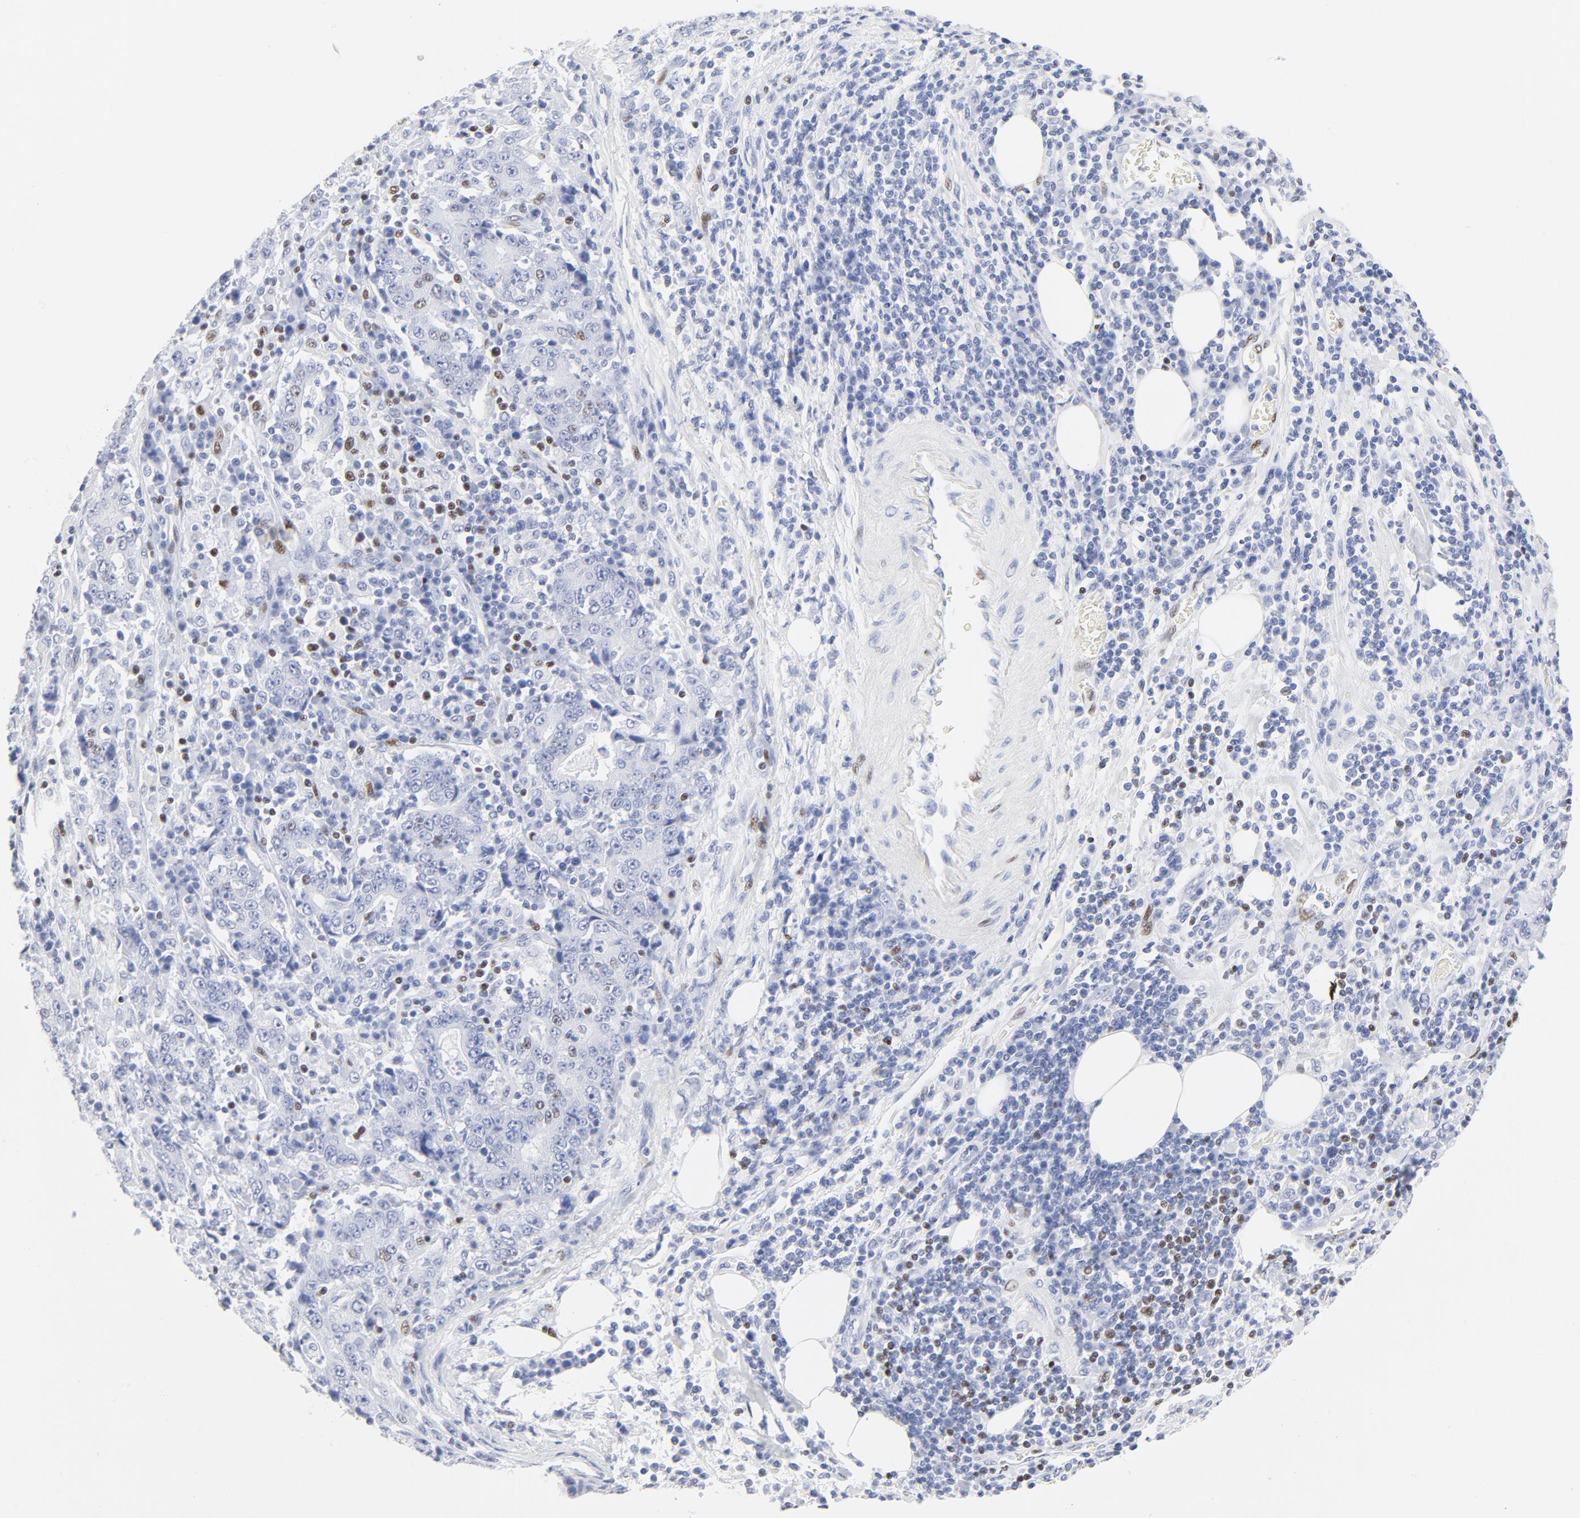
{"staining": {"intensity": "negative", "quantity": "none", "location": "none"}, "tissue": "stomach cancer", "cell_type": "Tumor cells", "image_type": "cancer", "snomed": [{"axis": "morphology", "description": "Normal tissue, NOS"}, {"axis": "morphology", "description": "Adenocarcinoma, NOS"}, {"axis": "topography", "description": "Stomach, upper"}, {"axis": "topography", "description": "Stomach"}], "caption": "IHC histopathology image of stomach adenocarcinoma stained for a protein (brown), which exhibits no expression in tumor cells.", "gene": "ATF2", "patient": {"sex": "male", "age": 59}}